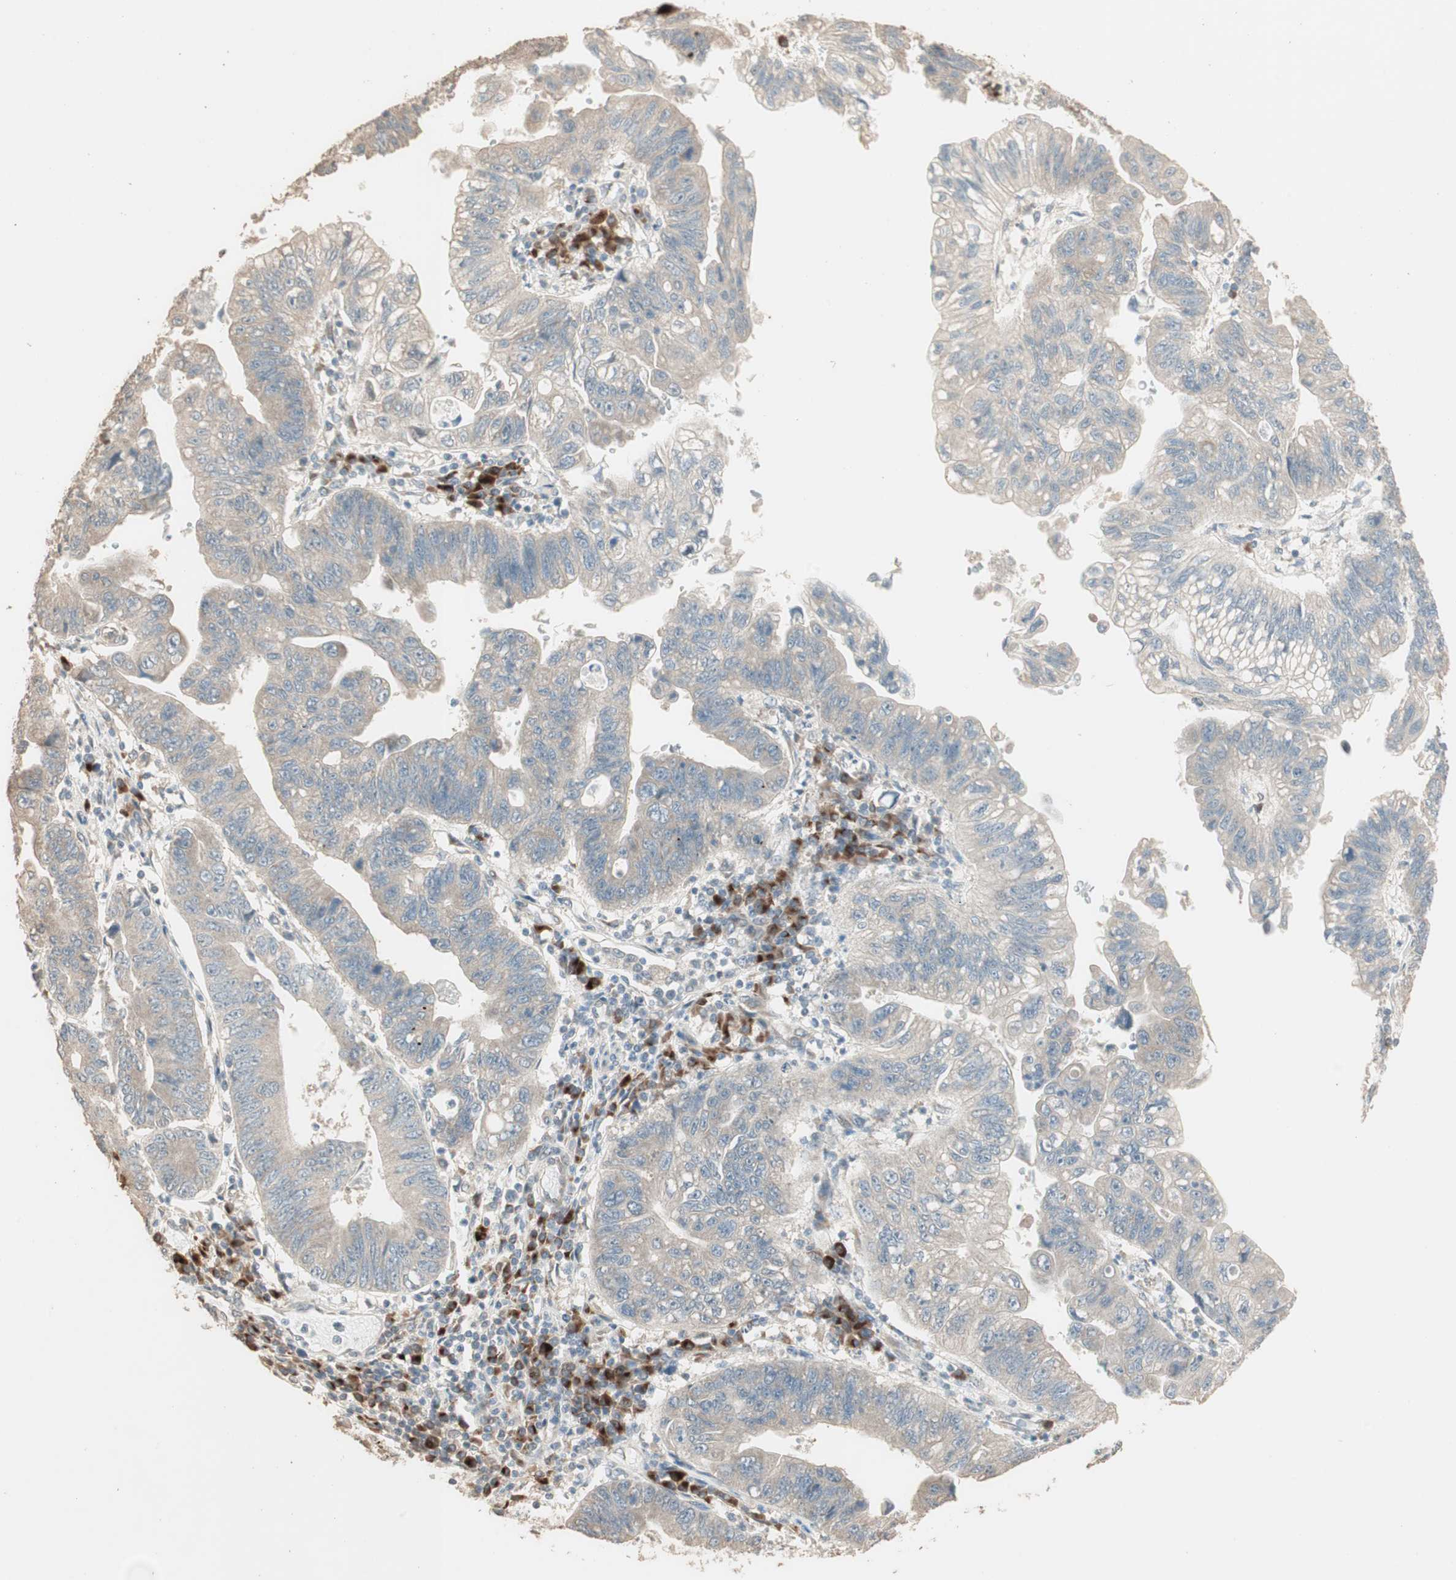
{"staining": {"intensity": "weak", "quantity": ">75%", "location": "cytoplasmic/membranous"}, "tissue": "stomach cancer", "cell_type": "Tumor cells", "image_type": "cancer", "snomed": [{"axis": "morphology", "description": "Adenocarcinoma, NOS"}, {"axis": "topography", "description": "Stomach"}], "caption": "Immunohistochemistry (IHC) photomicrograph of neoplastic tissue: human adenocarcinoma (stomach) stained using IHC shows low levels of weak protein expression localized specifically in the cytoplasmic/membranous of tumor cells, appearing as a cytoplasmic/membranous brown color.", "gene": "RARRES1", "patient": {"sex": "male", "age": 59}}